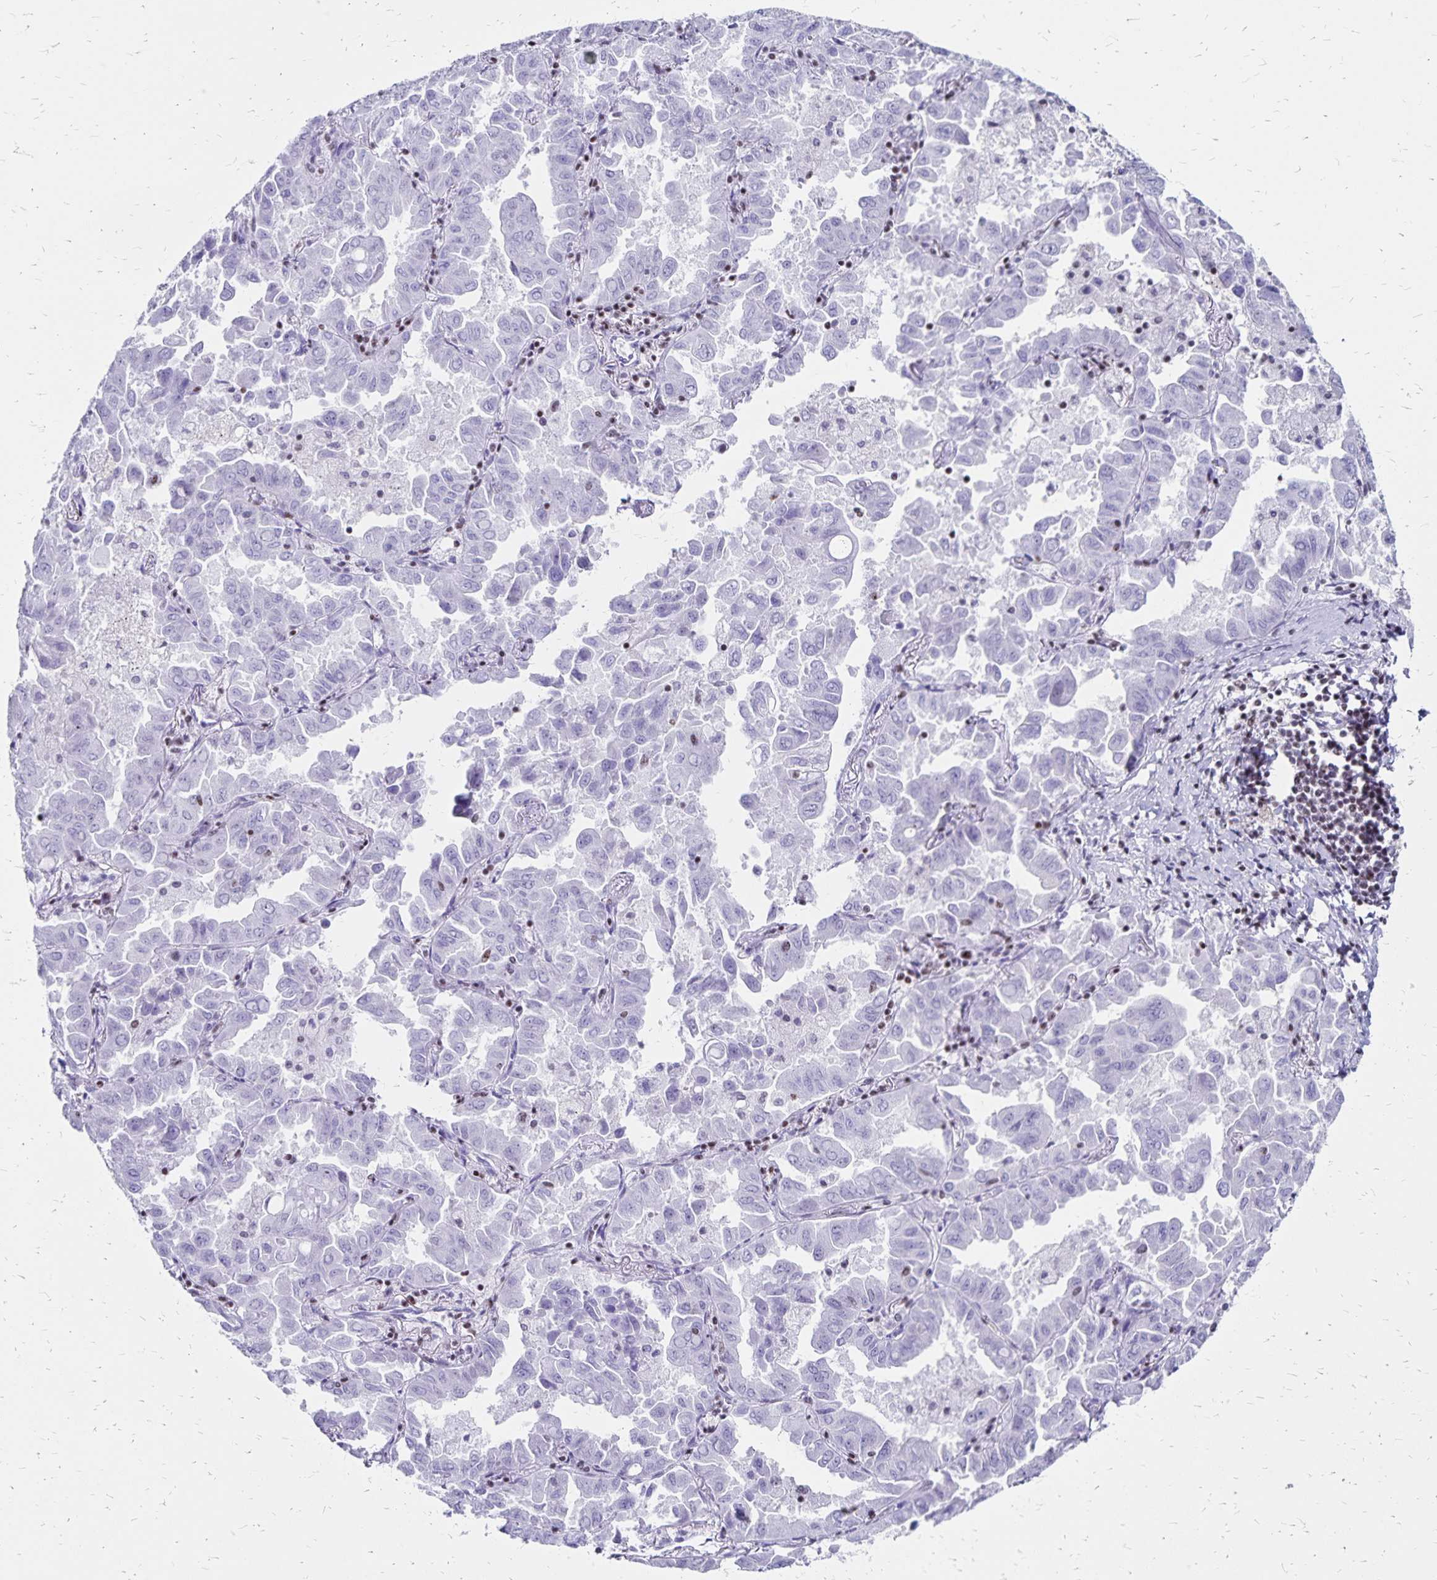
{"staining": {"intensity": "negative", "quantity": "none", "location": "none"}, "tissue": "lung cancer", "cell_type": "Tumor cells", "image_type": "cancer", "snomed": [{"axis": "morphology", "description": "Adenocarcinoma, NOS"}, {"axis": "topography", "description": "Lung"}], "caption": "There is no significant staining in tumor cells of lung cancer (adenocarcinoma).", "gene": "IKZF1", "patient": {"sex": "male", "age": 64}}